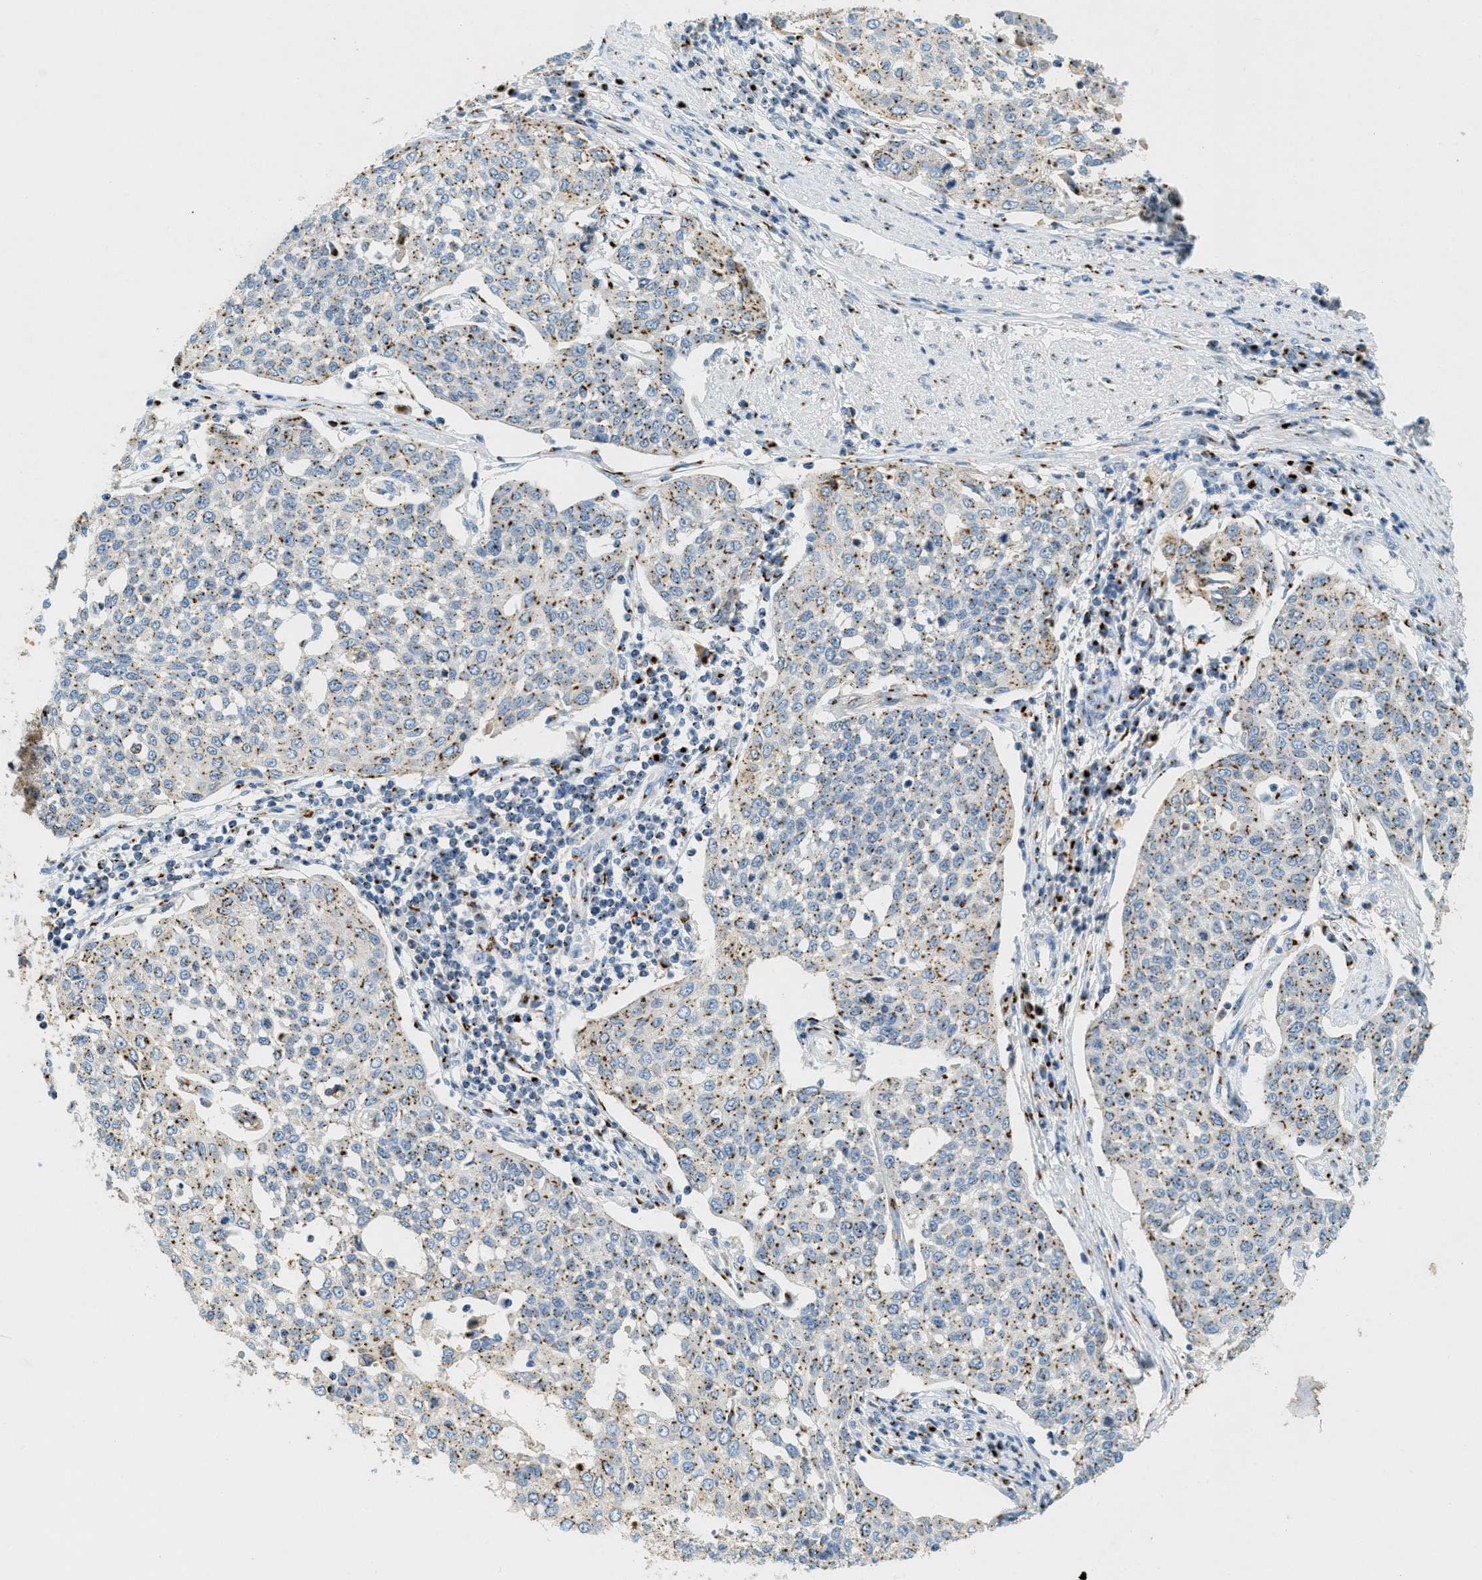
{"staining": {"intensity": "moderate", "quantity": "25%-75%", "location": "cytoplasmic/membranous"}, "tissue": "cervical cancer", "cell_type": "Tumor cells", "image_type": "cancer", "snomed": [{"axis": "morphology", "description": "Squamous cell carcinoma, NOS"}, {"axis": "topography", "description": "Cervix"}], "caption": "Squamous cell carcinoma (cervical) stained for a protein exhibits moderate cytoplasmic/membranous positivity in tumor cells.", "gene": "ENTPD4", "patient": {"sex": "female", "age": 34}}